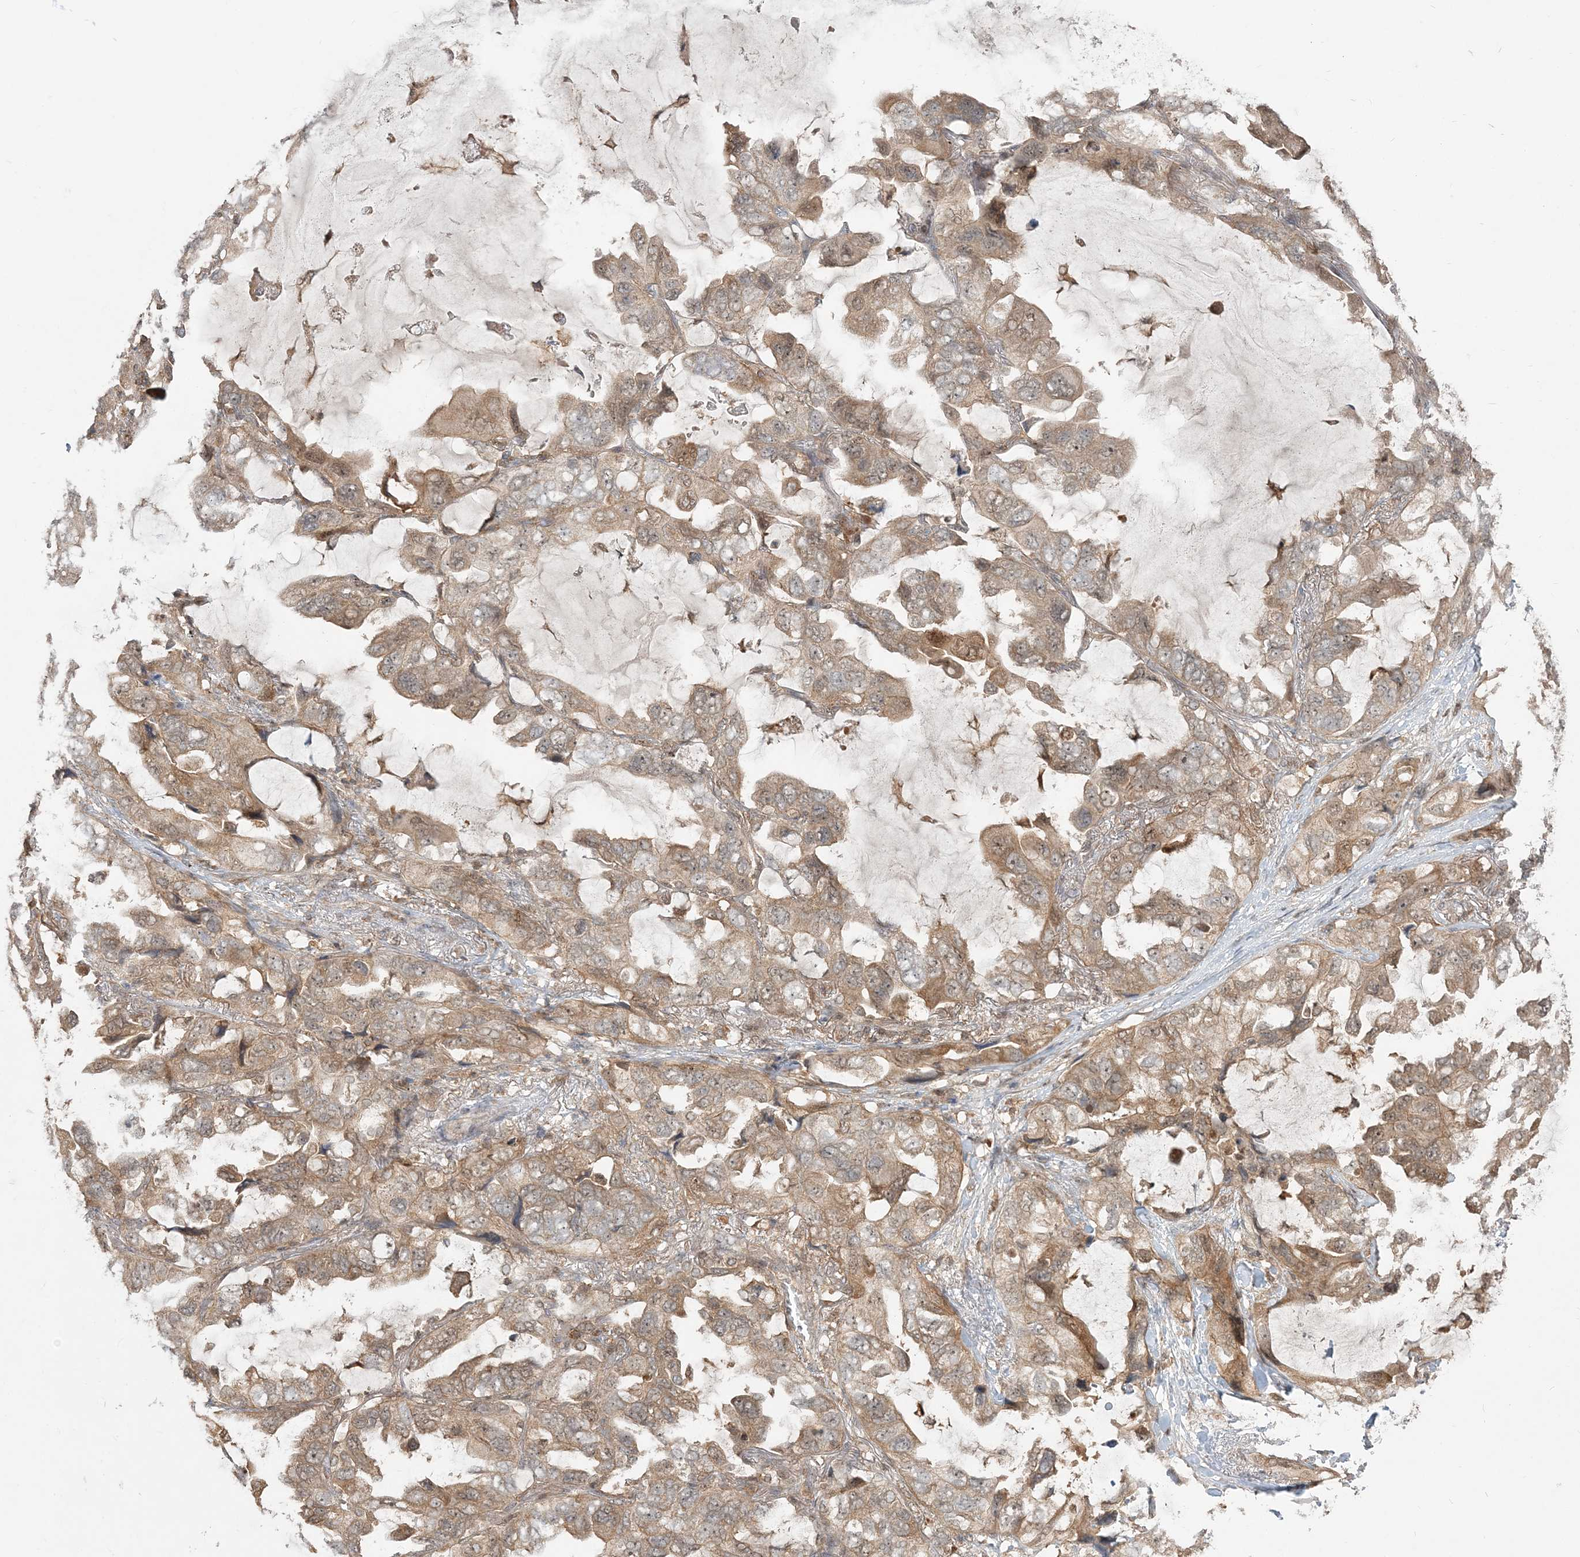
{"staining": {"intensity": "moderate", "quantity": "25%-75%", "location": "cytoplasmic/membranous"}, "tissue": "lung cancer", "cell_type": "Tumor cells", "image_type": "cancer", "snomed": [{"axis": "morphology", "description": "Squamous cell carcinoma, NOS"}, {"axis": "topography", "description": "Lung"}], "caption": "There is medium levels of moderate cytoplasmic/membranous staining in tumor cells of lung squamous cell carcinoma, as demonstrated by immunohistochemical staining (brown color).", "gene": "CAB39", "patient": {"sex": "female", "age": 73}}